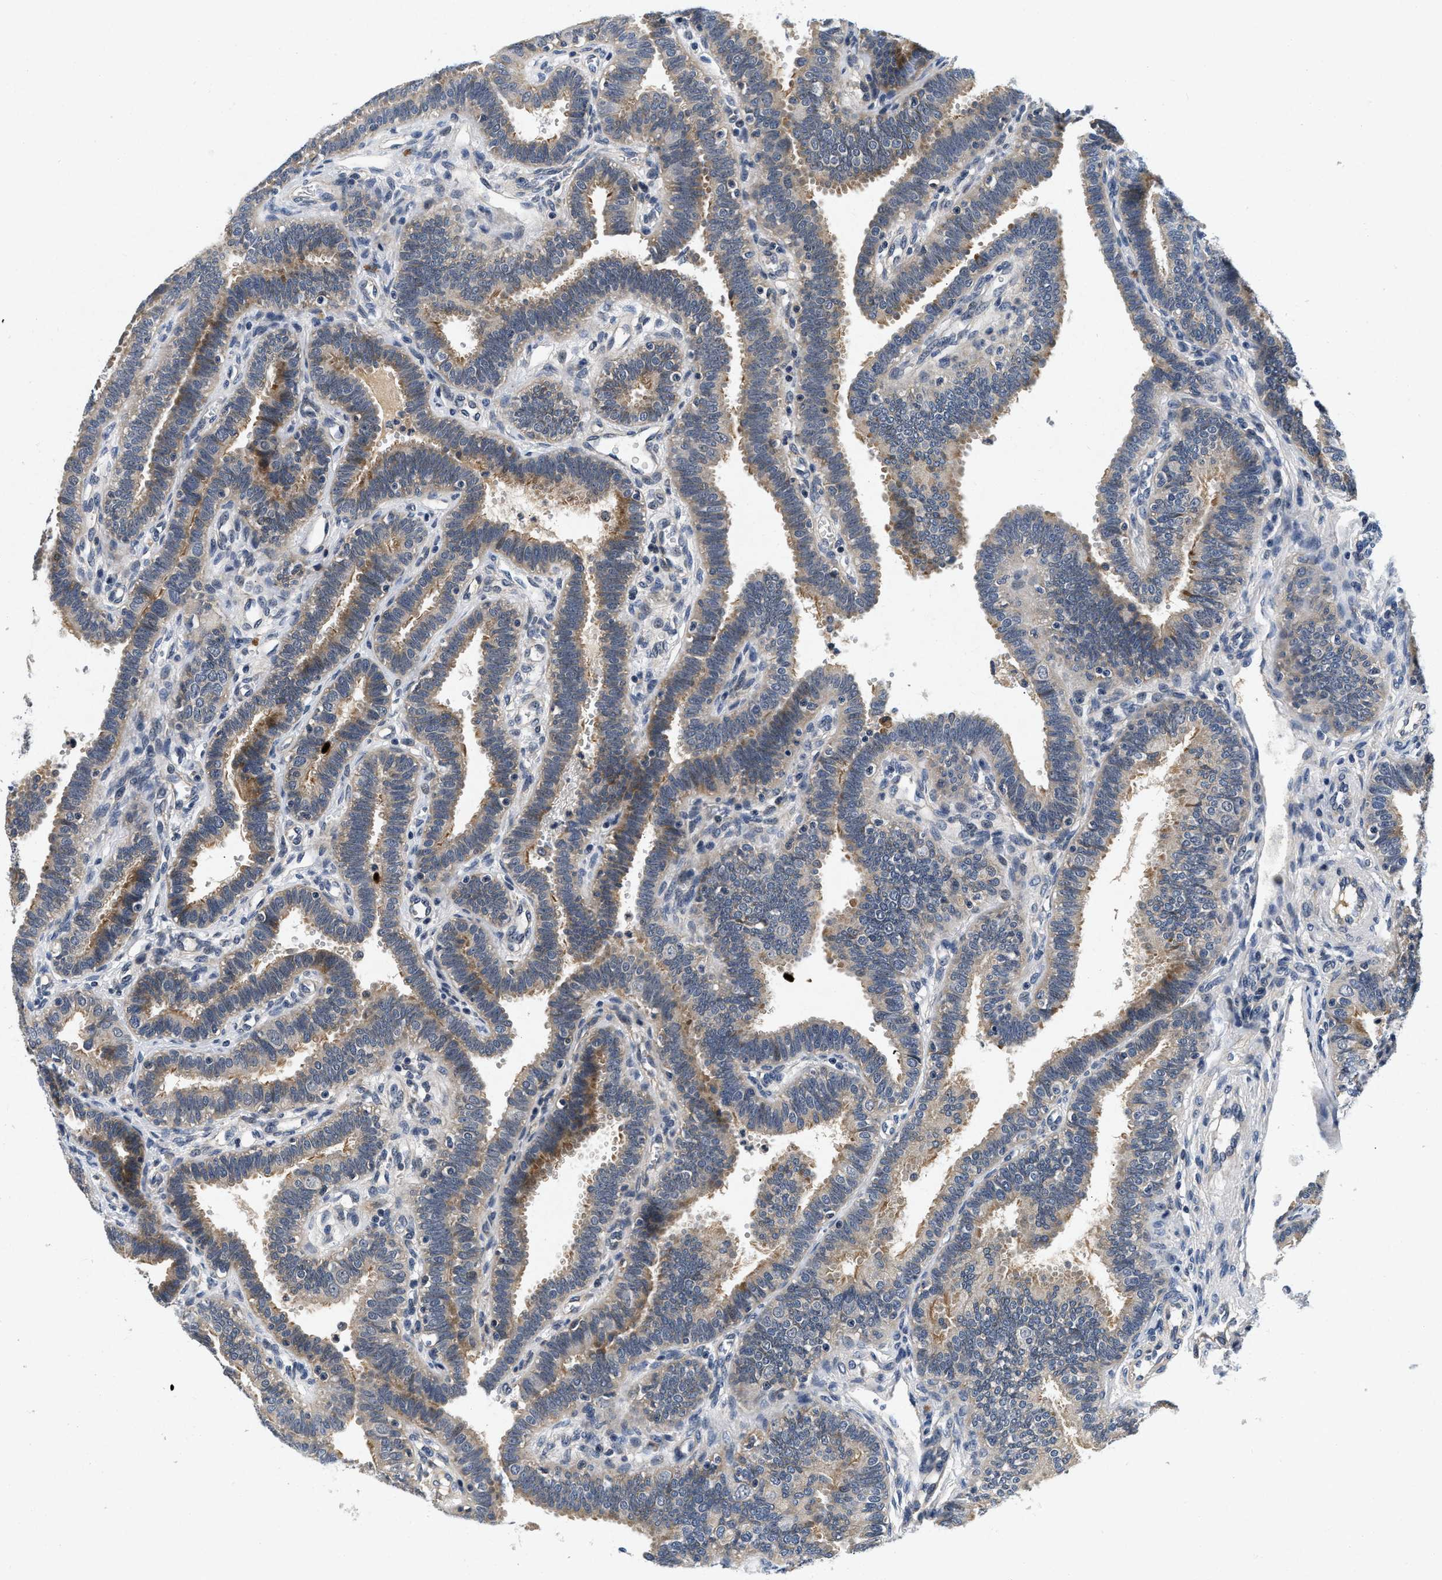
{"staining": {"intensity": "moderate", "quantity": "25%-75%", "location": "cytoplasmic/membranous"}, "tissue": "fallopian tube", "cell_type": "Glandular cells", "image_type": "normal", "snomed": [{"axis": "morphology", "description": "Normal tissue, NOS"}, {"axis": "topography", "description": "Fallopian tube"}, {"axis": "topography", "description": "Placenta"}], "caption": "Fallopian tube was stained to show a protein in brown. There is medium levels of moderate cytoplasmic/membranous staining in about 25%-75% of glandular cells. (DAB (3,3'-diaminobenzidine) = brown stain, brightfield microscopy at high magnification).", "gene": "PDP1", "patient": {"sex": "female", "age": 34}}